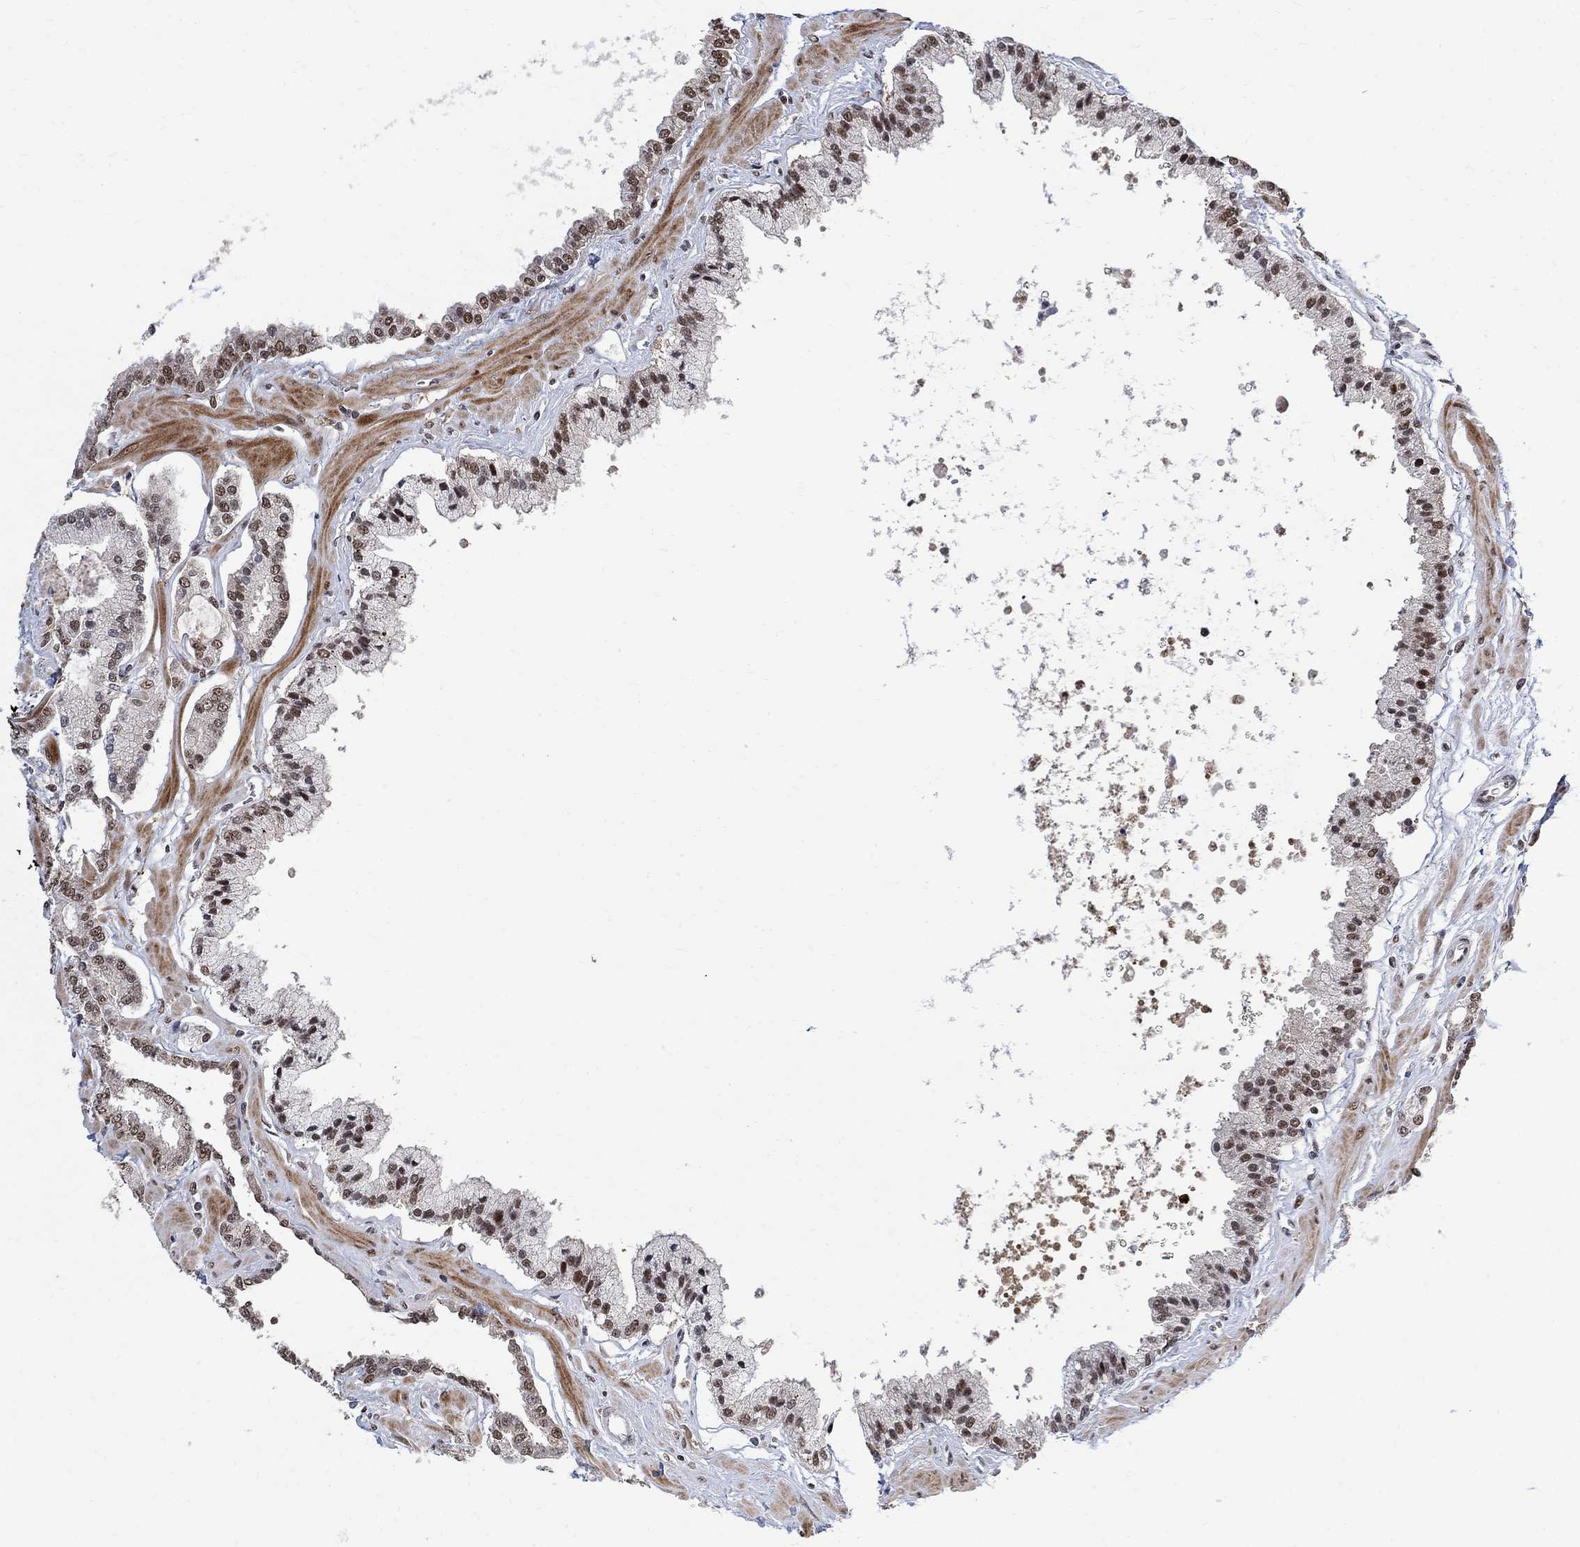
{"staining": {"intensity": "moderate", "quantity": "25%-75%", "location": "nuclear"}, "tissue": "prostate cancer", "cell_type": "Tumor cells", "image_type": "cancer", "snomed": [{"axis": "morphology", "description": "Adenocarcinoma, NOS"}, {"axis": "topography", "description": "Prostate"}], "caption": "An image of prostate adenocarcinoma stained for a protein exhibits moderate nuclear brown staining in tumor cells.", "gene": "E4F1", "patient": {"sex": "male", "age": 63}}